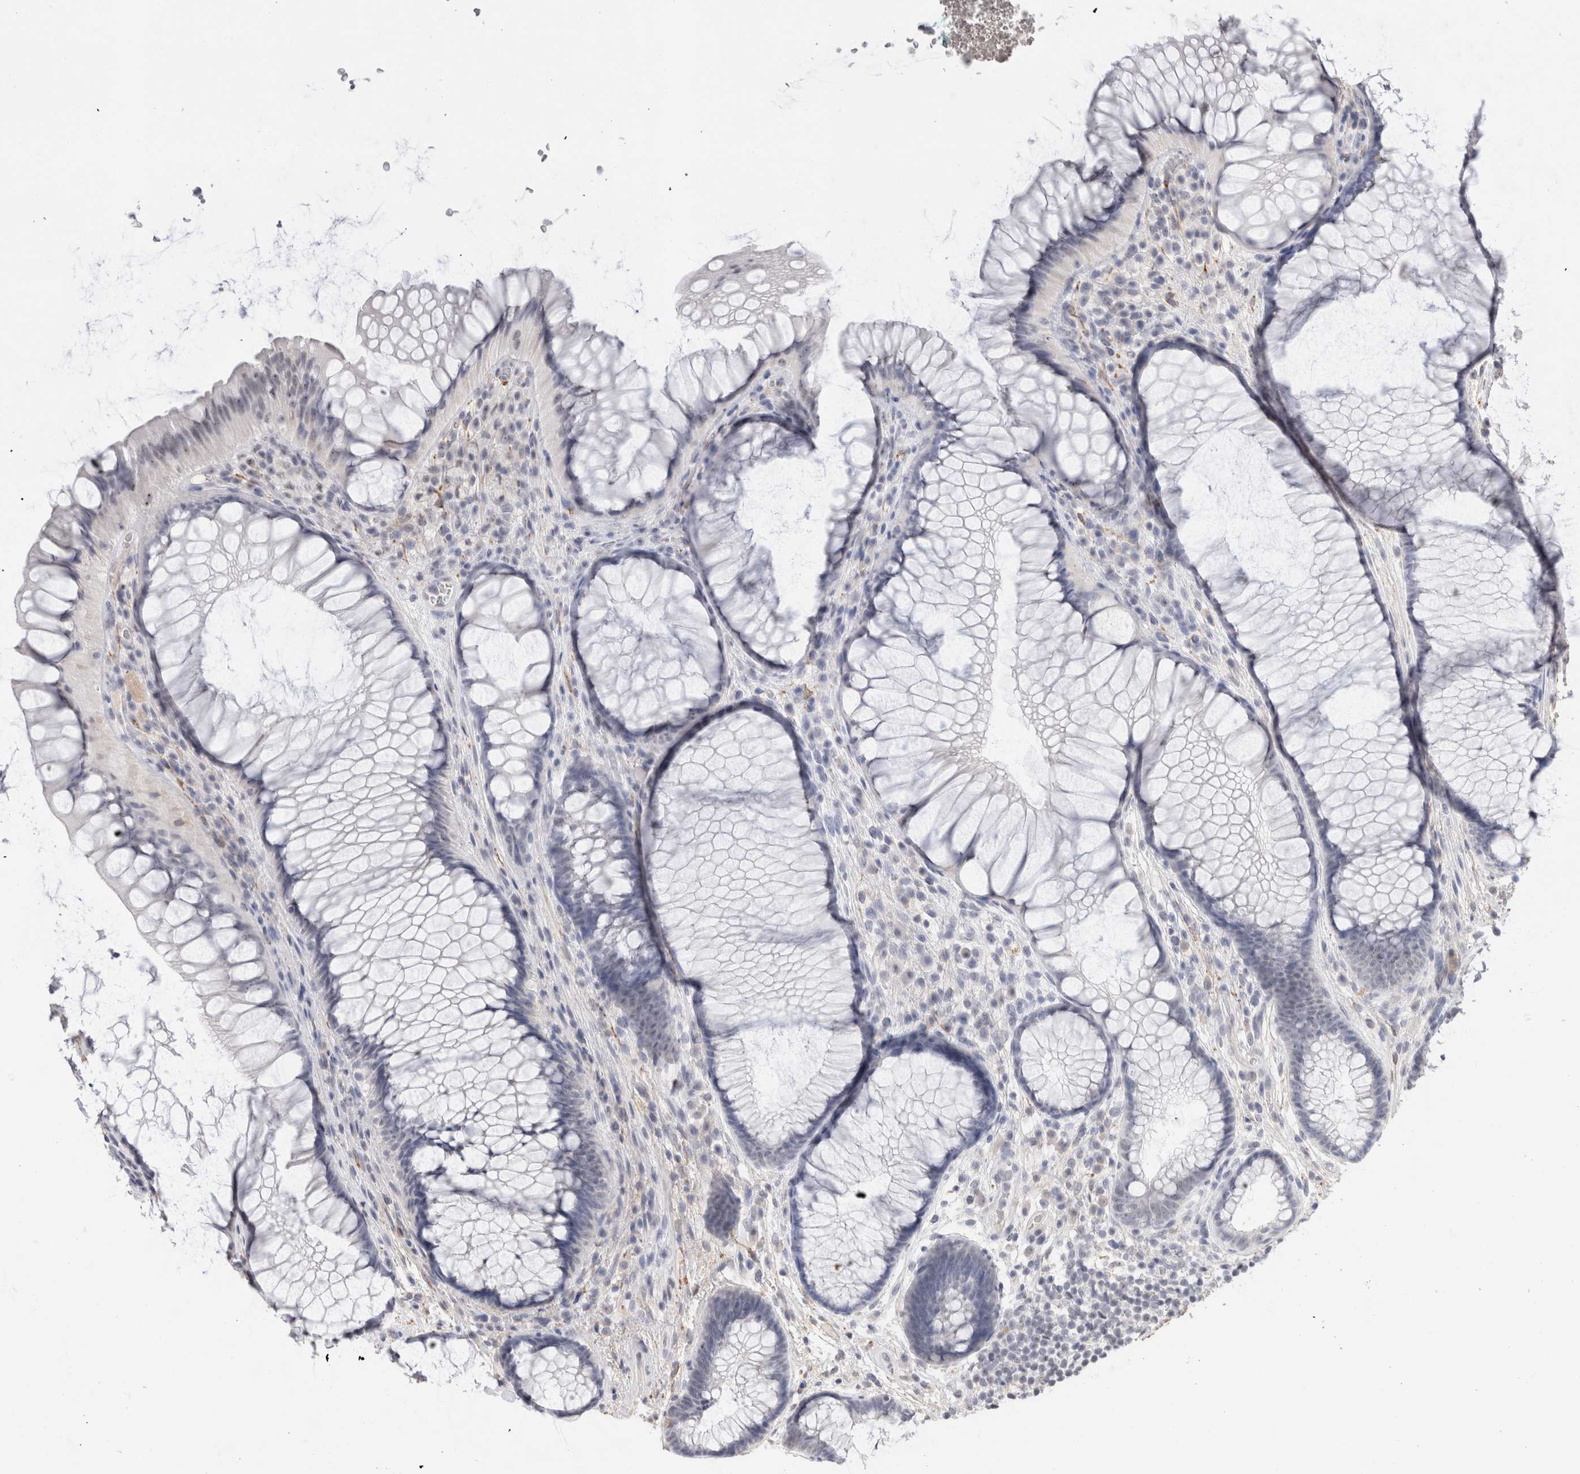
{"staining": {"intensity": "negative", "quantity": "none", "location": "none"}, "tissue": "rectum", "cell_type": "Glandular cells", "image_type": "normal", "snomed": [{"axis": "morphology", "description": "Normal tissue, NOS"}, {"axis": "topography", "description": "Rectum"}], "caption": "Immunohistochemical staining of benign human rectum demonstrates no significant expression in glandular cells.", "gene": "CADM3", "patient": {"sex": "male", "age": 51}}